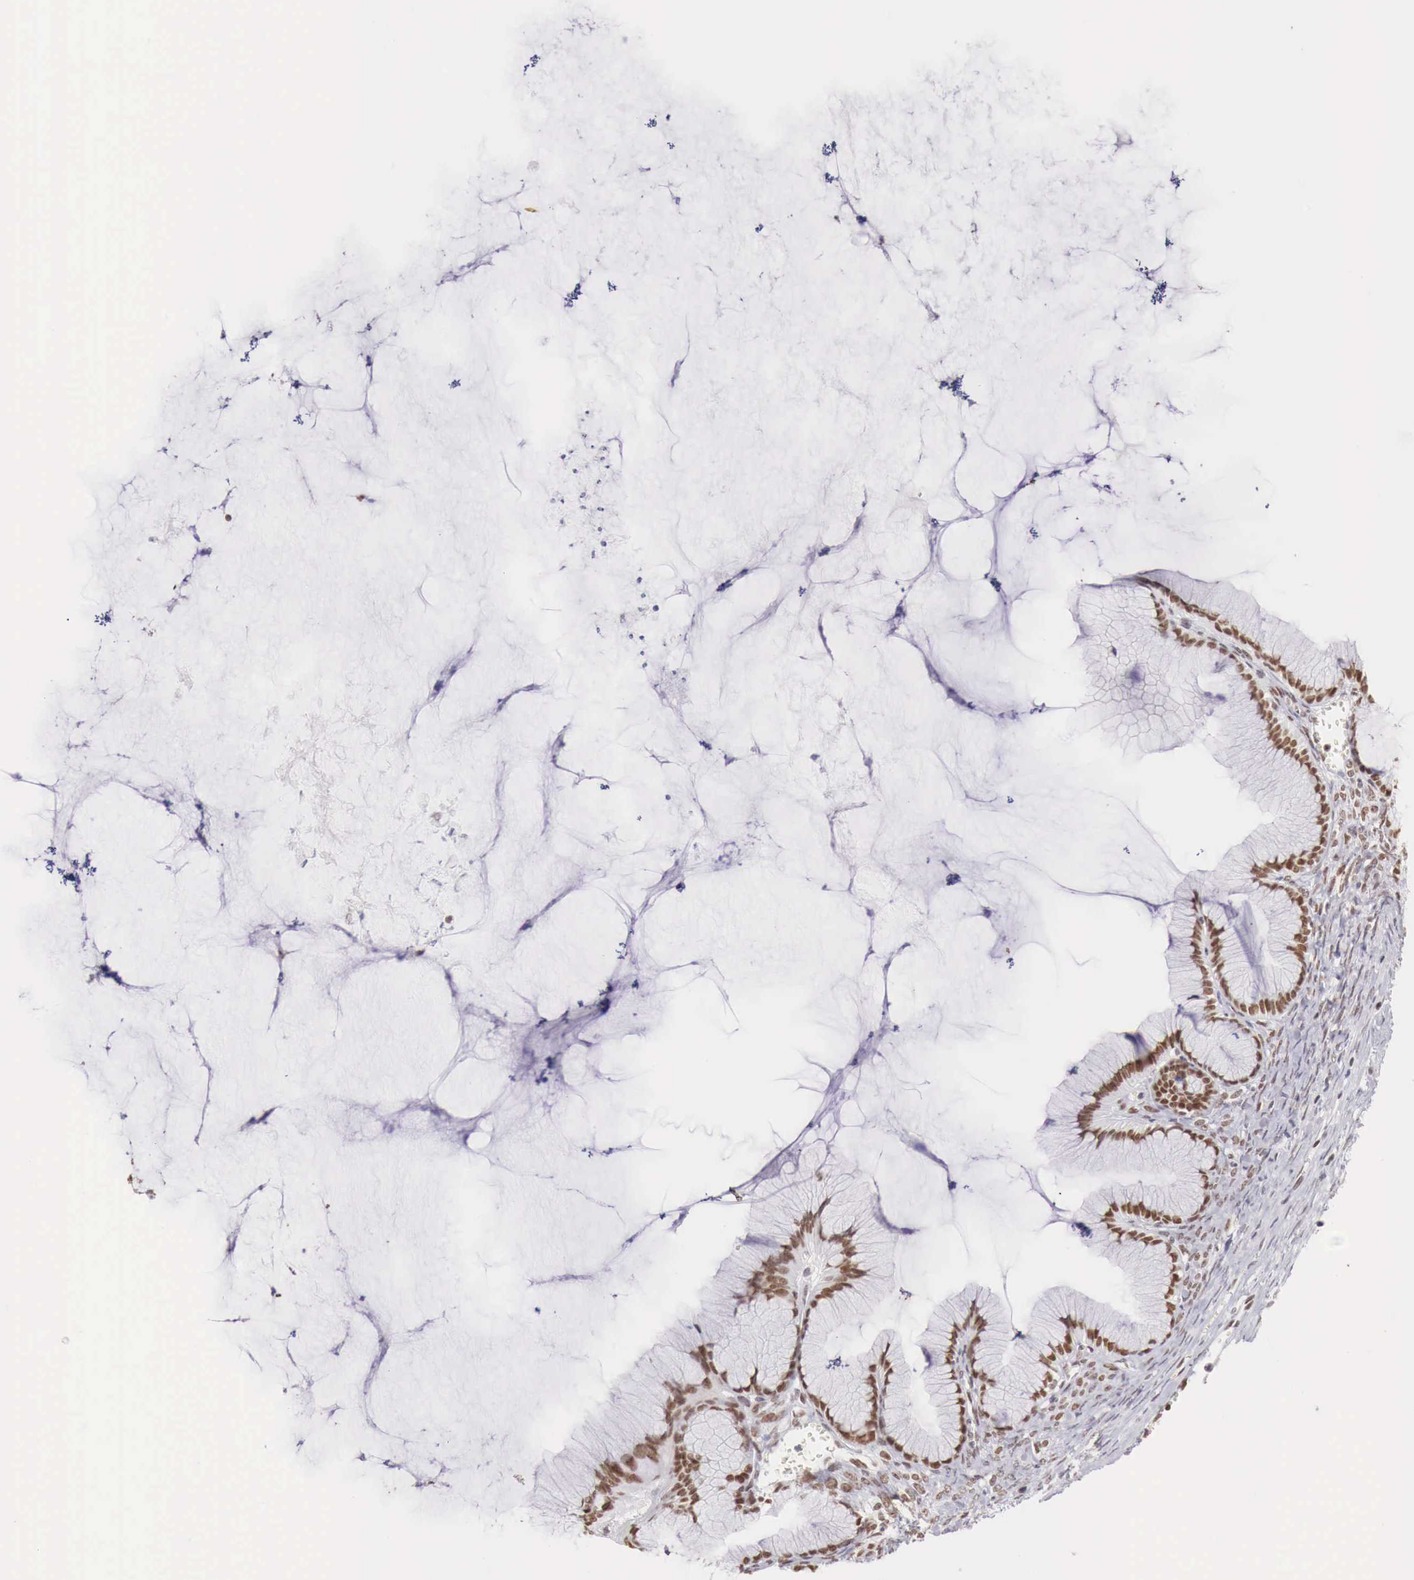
{"staining": {"intensity": "strong", "quantity": "25%-75%", "location": "nuclear"}, "tissue": "ovarian cancer", "cell_type": "Tumor cells", "image_type": "cancer", "snomed": [{"axis": "morphology", "description": "Cystadenocarcinoma, mucinous, NOS"}, {"axis": "topography", "description": "Ovary"}], "caption": "A photomicrograph of human mucinous cystadenocarcinoma (ovarian) stained for a protein exhibits strong nuclear brown staining in tumor cells.", "gene": "PHF14", "patient": {"sex": "female", "age": 41}}